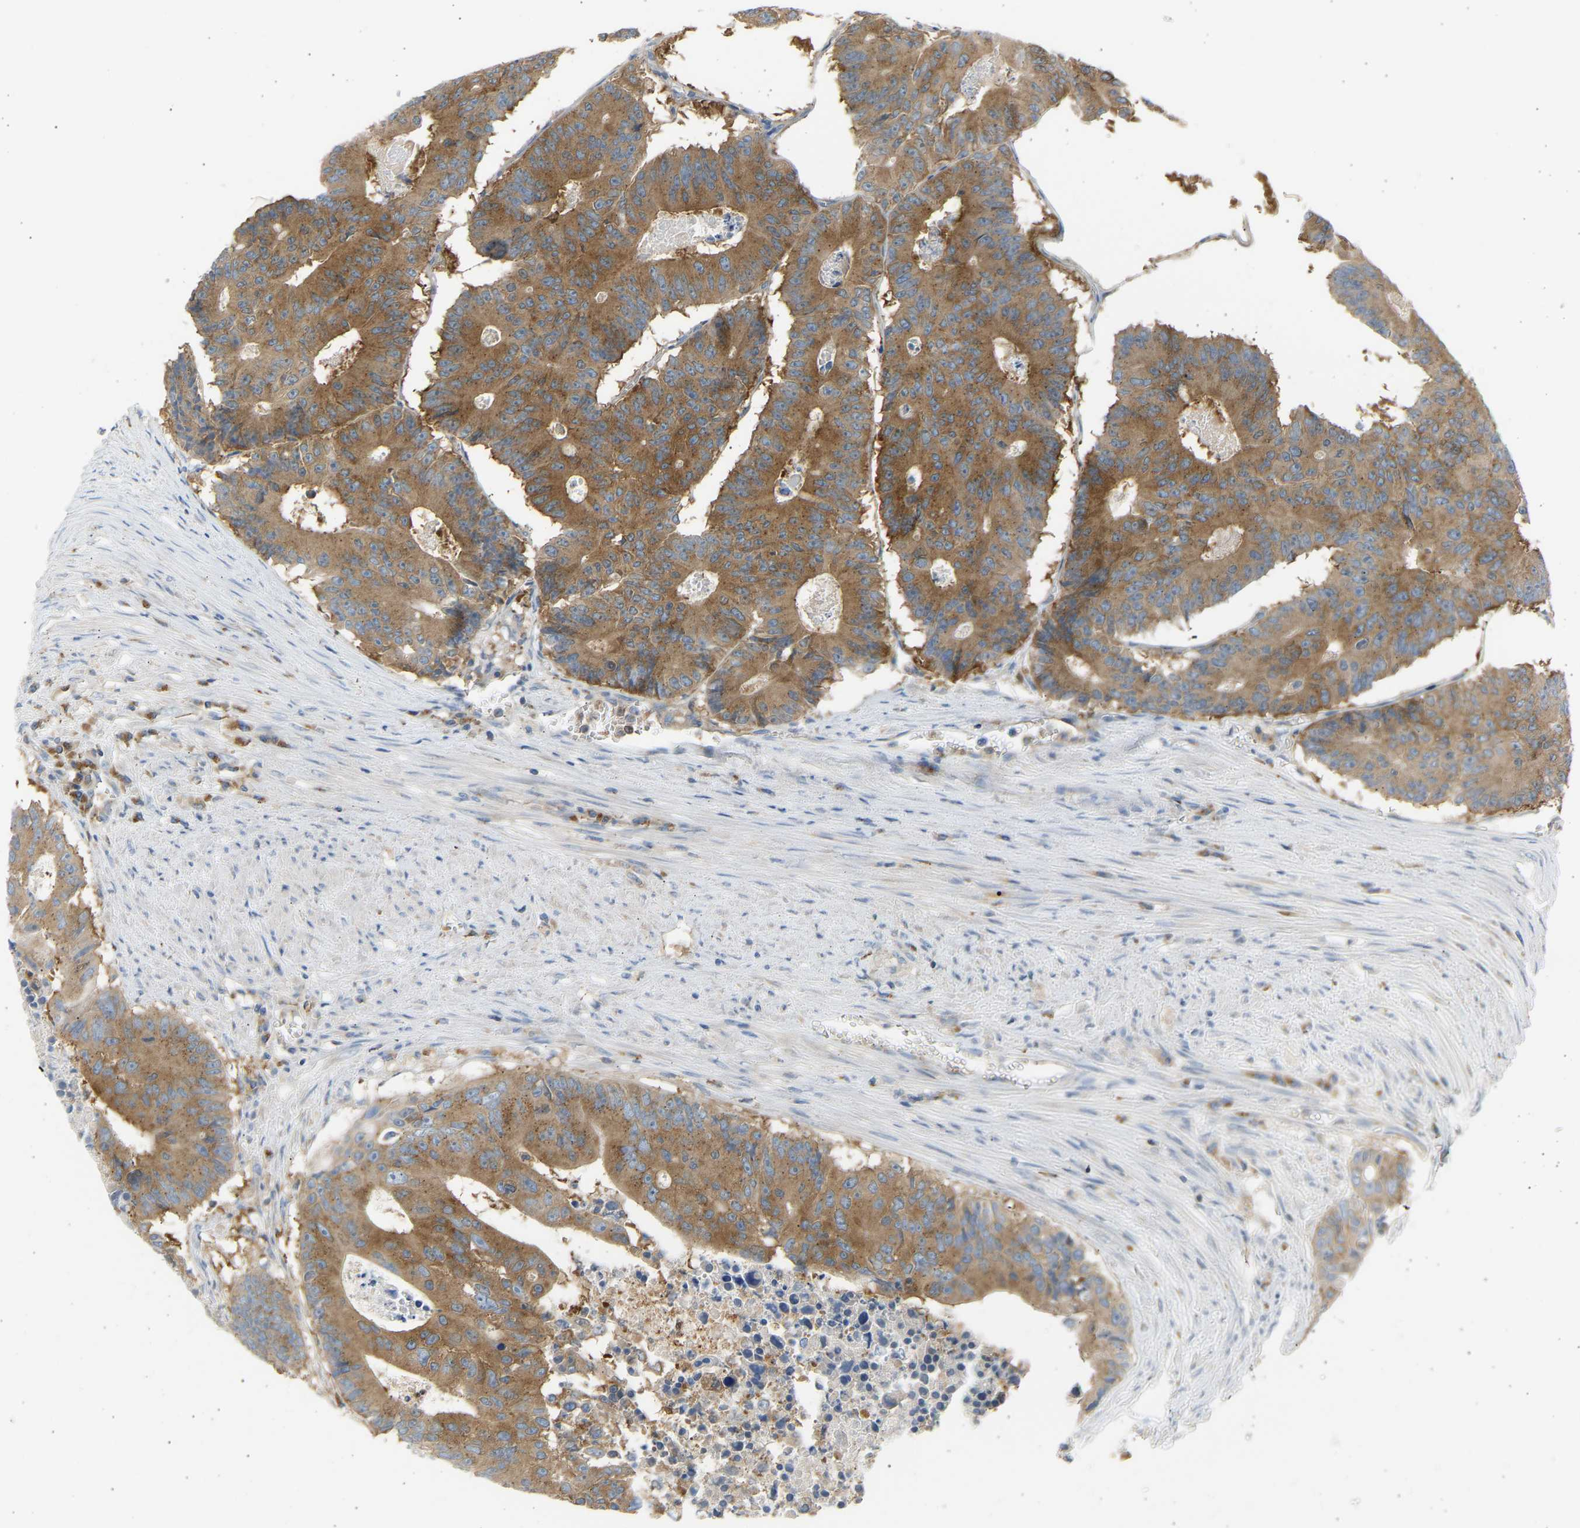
{"staining": {"intensity": "moderate", "quantity": ">75%", "location": "cytoplasmic/membranous"}, "tissue": "colorectal cancer", "cell_type": "Tumor cells", "image_type": "cancer", "snomed": [{"axis": "morphology", "description": "Adenocarcinoma, NOS"}, {"axis": "topography", "description": "Colon"}], "caption": "Immunohistochemical staining of colorectal cancer shows moderate cytoplasmic/membranous protein staining in approximately >75% of tumor cells. The staining is performed using DAB brown chromogen to label protein expression. The nuclei are counter-stained blue using hematoxylin.", "gene": "TRIM50", "patient": {"sex": "male", "age": 87}}